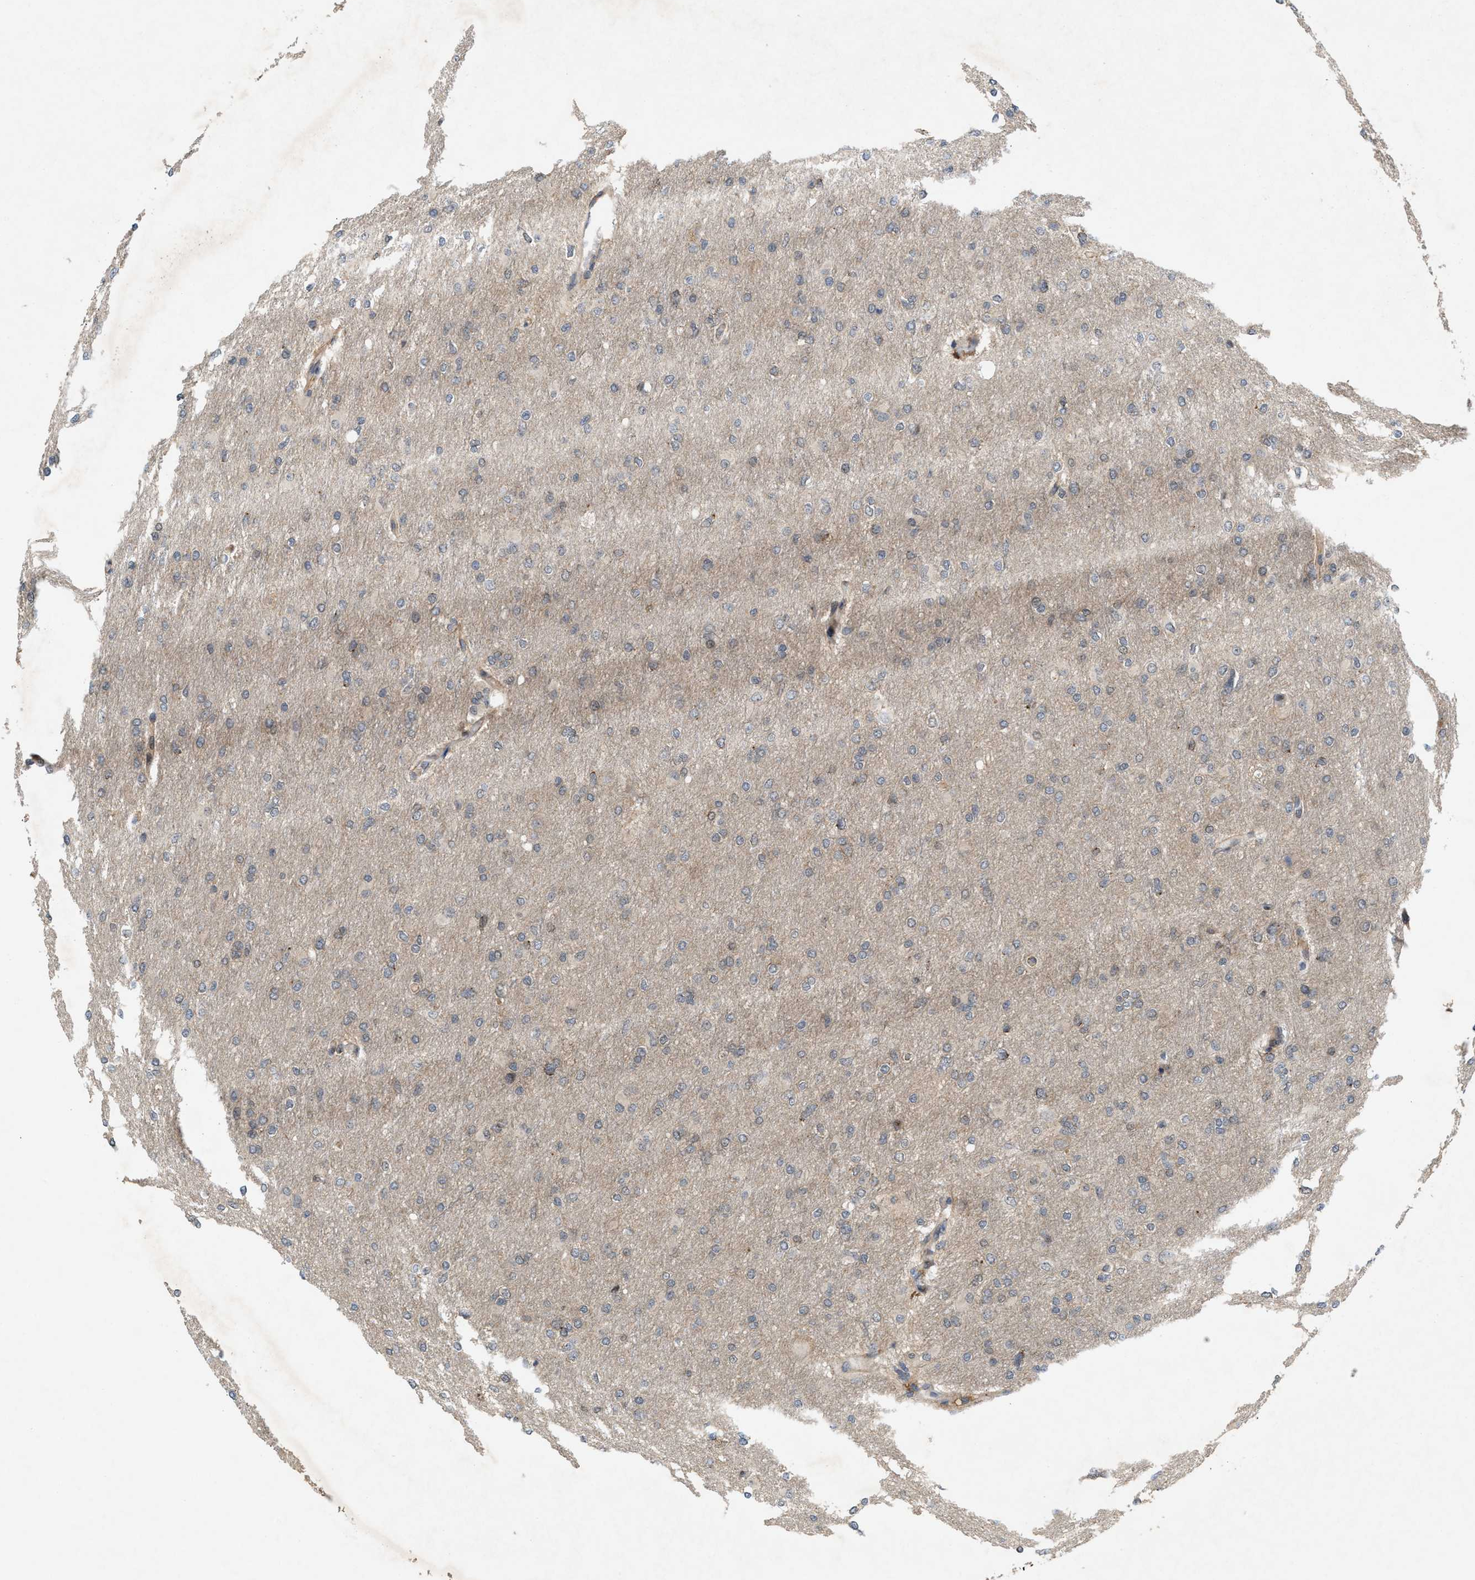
{"staining": {"intensity": "negative", "quantity": "none", "location": "none"}, "tissue": "glioma", "cell_type": "Tumor cells", "image_type": "cancer", "snomed": [{"axis": "morphology", "description": "Glioma, malignant, High grade"}, {"axis": "topography", "description": "Cerebral cortex"}], "caption": "An immunohistochemistry photomicrograph of glioma is shown. There is no staining in tumor cells of glioma. (DAB (3,3'-diaminobenzidine) immunohistochemistry visualized using brightfield microscopy, high magnification).", "gene": "MFSD6", "patient": {"sex": "female", "age": 36}}